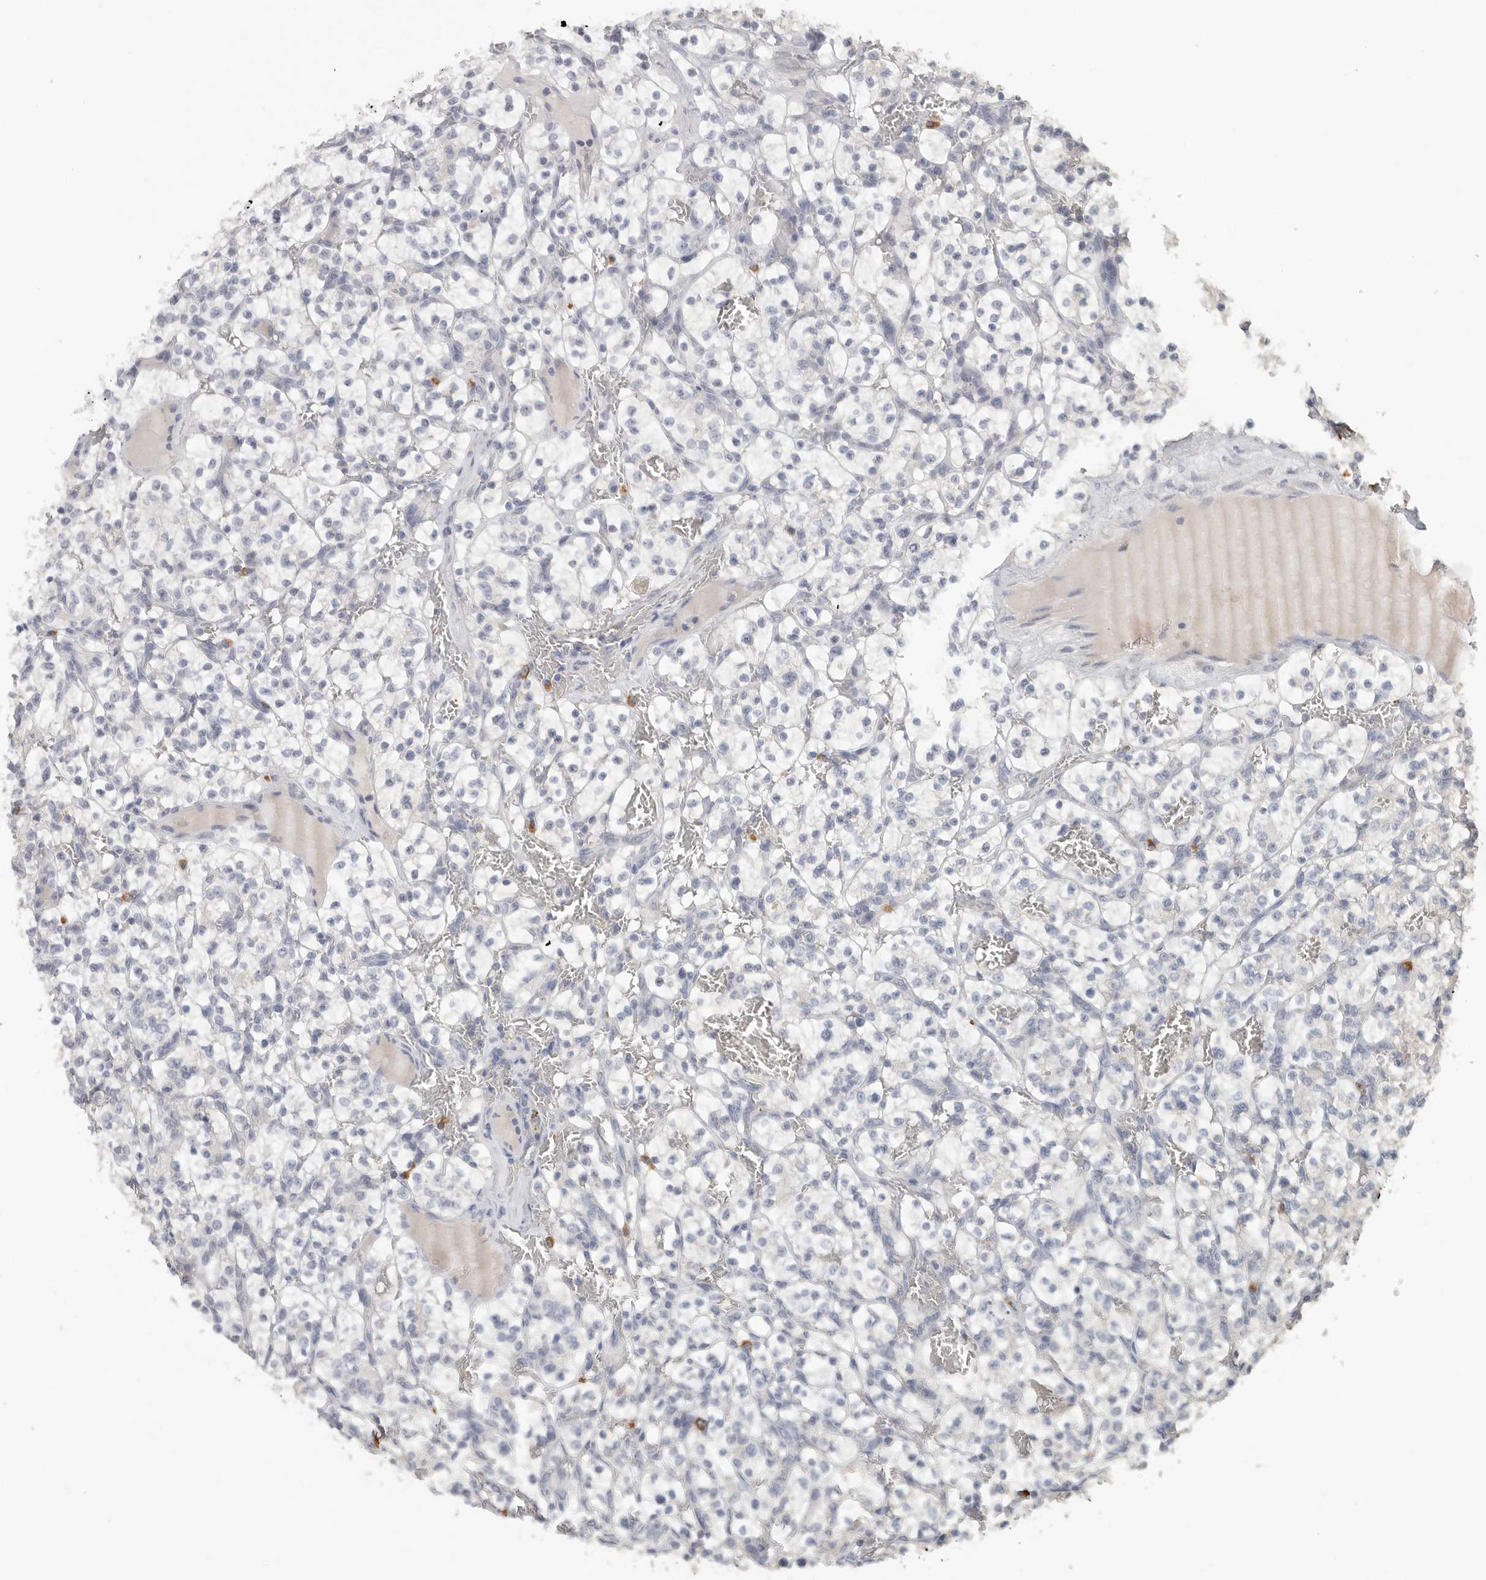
{"staining": {"intensity": "negative", "quantity": "none", "location": "none"}, "tissue": "renal cancer", "cell_type": "Tumor cells", "image_type": "cancer", "snomed": [{"axis": "morphology", "description": "Adenocarcinoma, NOS"}, {"axis": "topography", "description": "Kidney"}], "caption": "Immunohistochemistry image of human renal cancer (adenocarcinoma) stained for a protein (brown), which exhibits no expression in tumor cells.", "gene": "DNAJC11", "patient": {"sex": "female", "age": 57}}